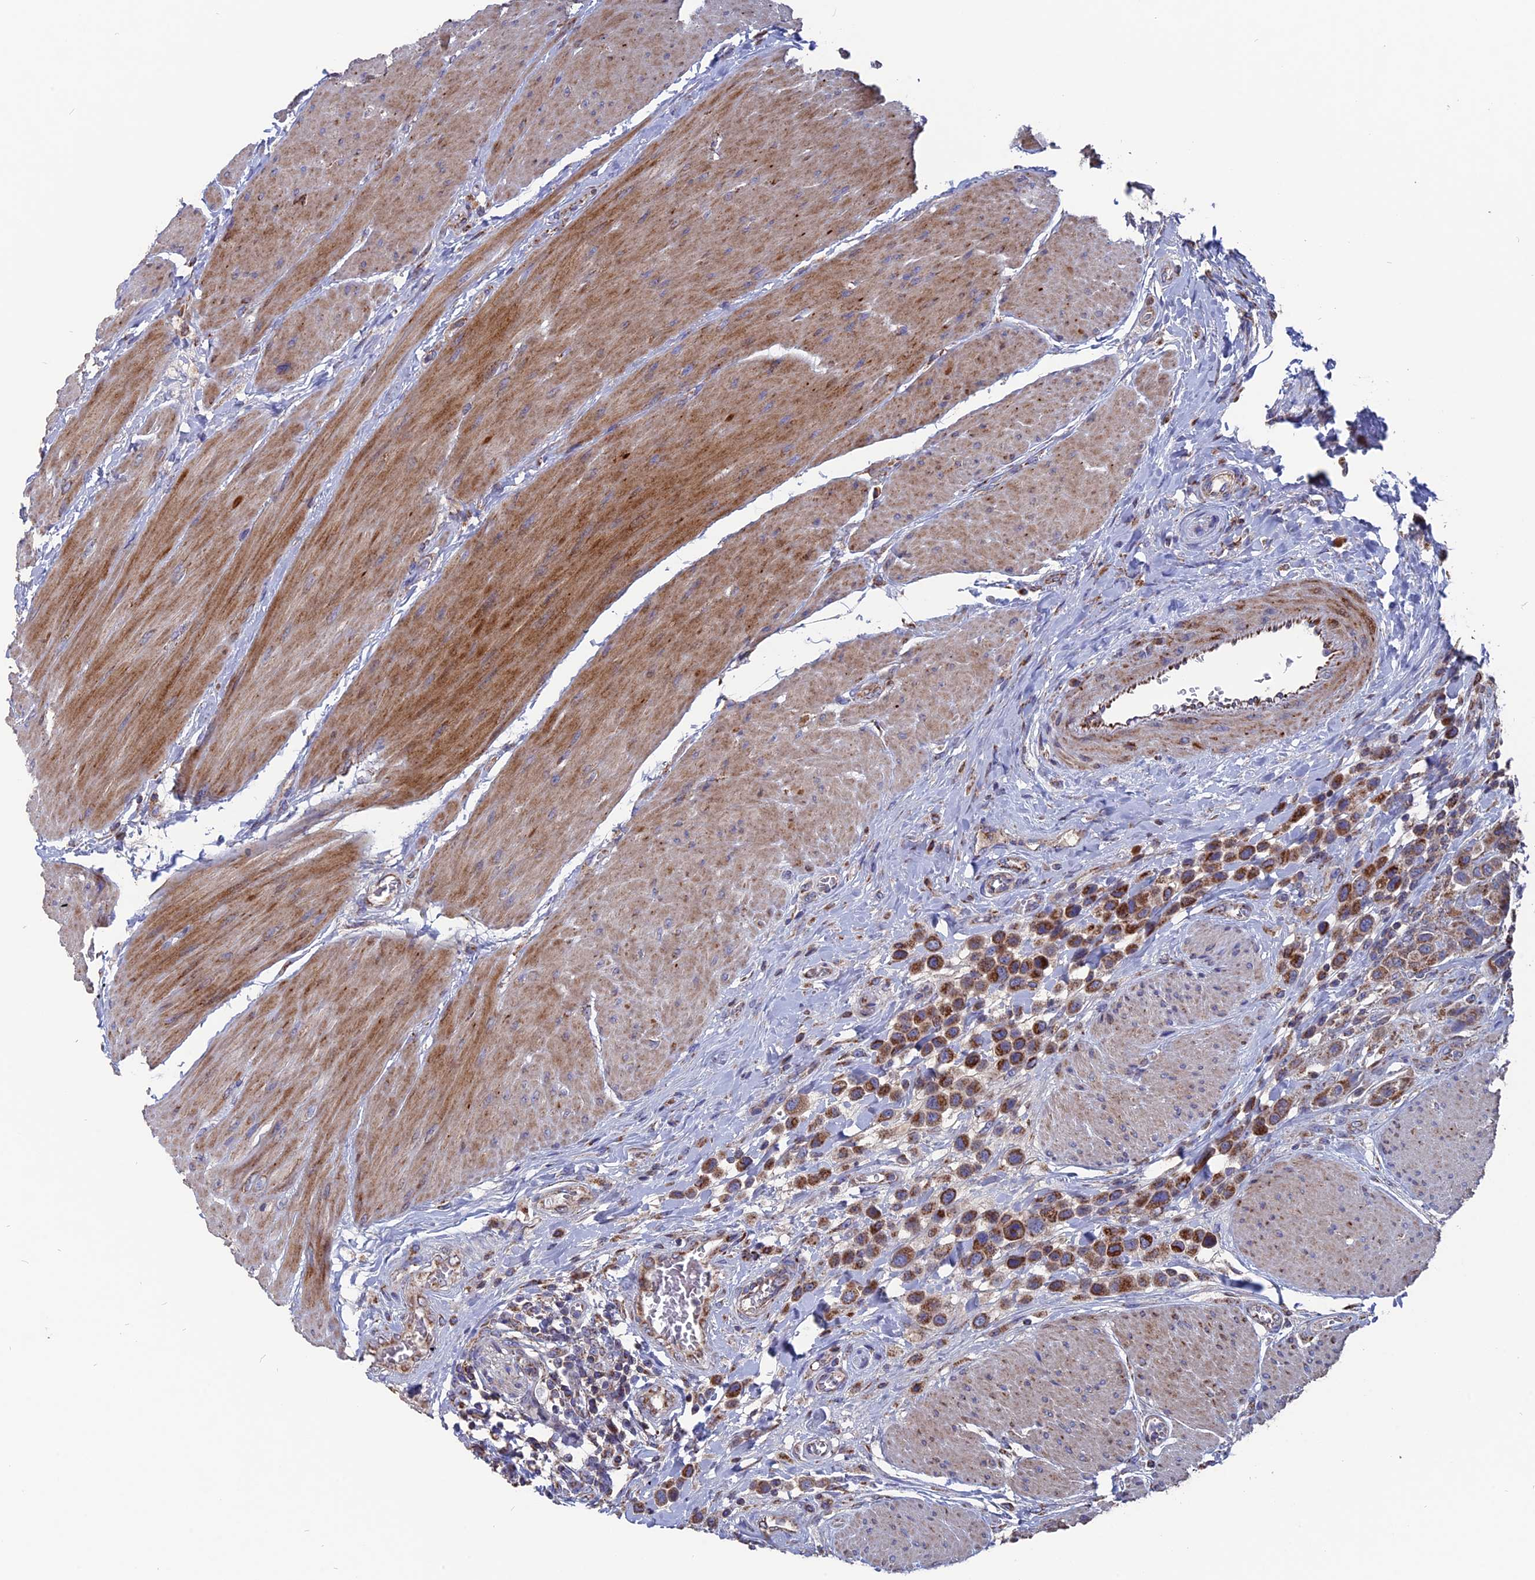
{"staining": {"intensity": "strong", "quantity": ">75%", "location": "cytoplasmic/membranous"}, "tissue": "urothelial cancer", "cell_type": "Tumor cells", "image_type": "cancer", "snomed": [{"axis": "morphology", "description": "Urothelial carcinoma, High grade"}, {"axis": "topography", "description": "Urinary bladder"}], "caption": "The photomicrograph displays a brown stain indicating the presence of a protein in the cytoplasmic/membranous of tumor cells in urothelial cancer. (Brightfield microscopy of DAB IHC at high magnification).", "gene": "TGFA", "patient": {"sex": "male", "age": 50}}